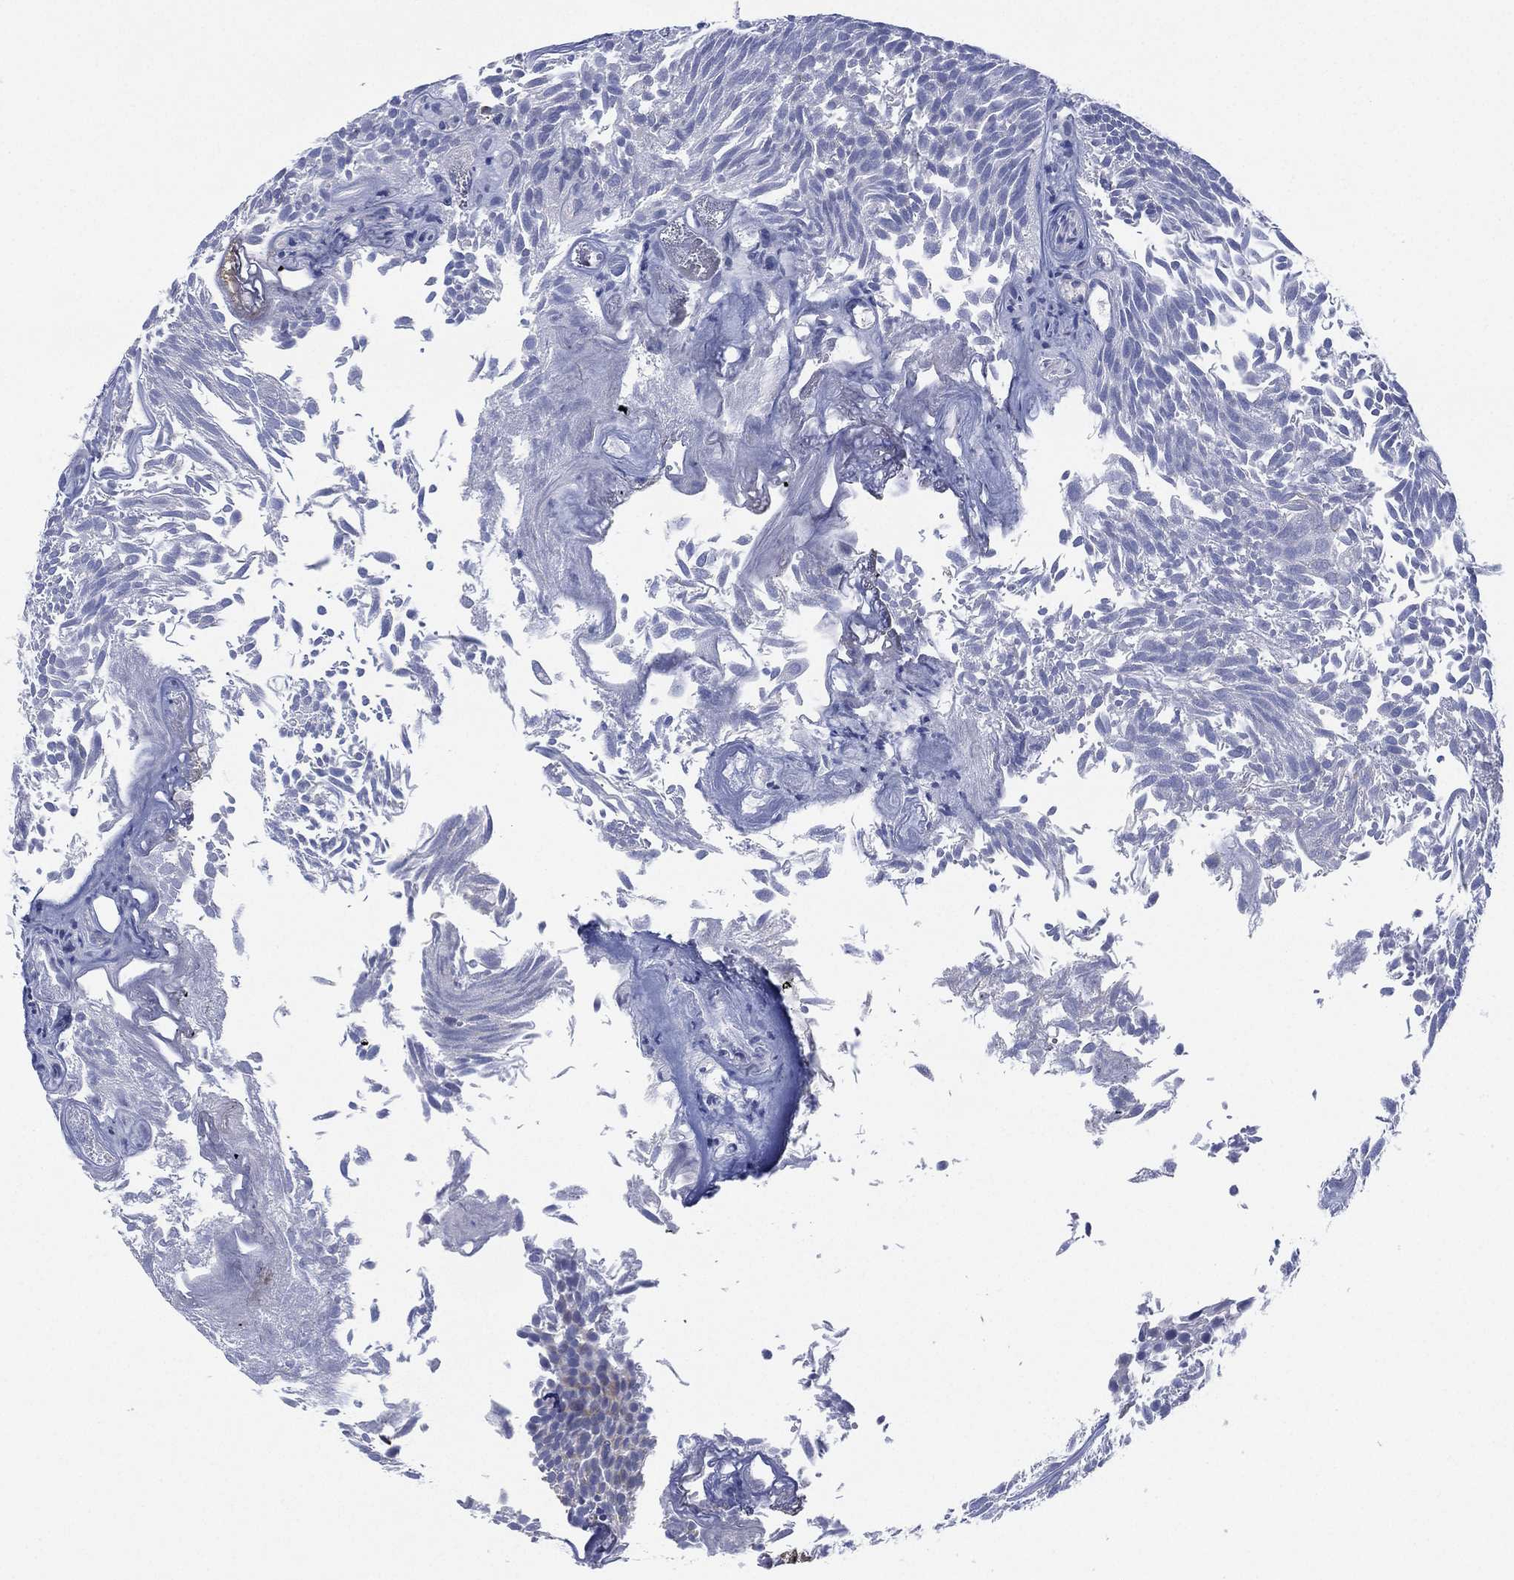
{"staining": {"intensity": "negative", "quantity": "none", "location": "none"}, "tissue": "urothelial cancer", "cell_type": "Tumor cells", "image_type": "cancer", "snomed": [{"axis": "morphology", "description": "Urothelial carcinoma, Low grade"}, {"axis": "topography", "description": "Urinary bladder"}], "caption": "Micrograph shows no protein staining in tumor cells of urothelial carcinoma (low-grade) tissue.", "gene": "SEPTIN1", "patient": {"sex": "male", "age": 52}}